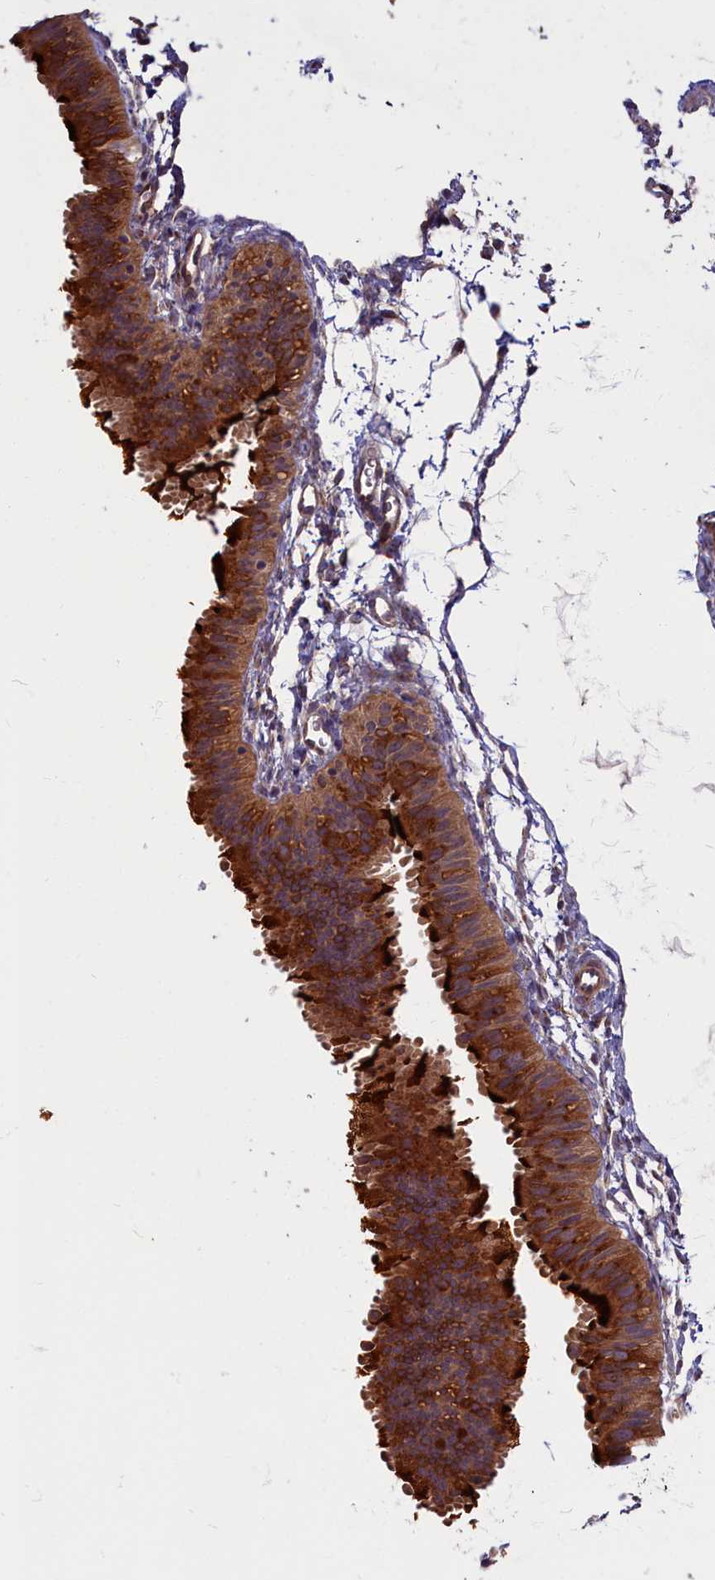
{"staining": {"intensity": "strong", "quantity": ">75%", "location": "cytoplasmic/membranous"}, "tissue": "fallopian tube", "cell_type": "Glandular cells", "image_type": "normal", "snomed": [{"axis": "morphology", "description": "Normal tissue, NOS"}, {"axis": "topography", "description": "Fallopian tube"}], "caption": "The image demonstrates staining of normal fallopian tube, revealing strong cytoplasmic/membranous protein expression (brown color) within glandular cells. The staining was performed using DAB, with brown indicating positive protein expression. Nuclei are stained blue with hematoxylin.", "gene": "ENSG00000274944", "patient": {"sex": "female", "age": 35}}